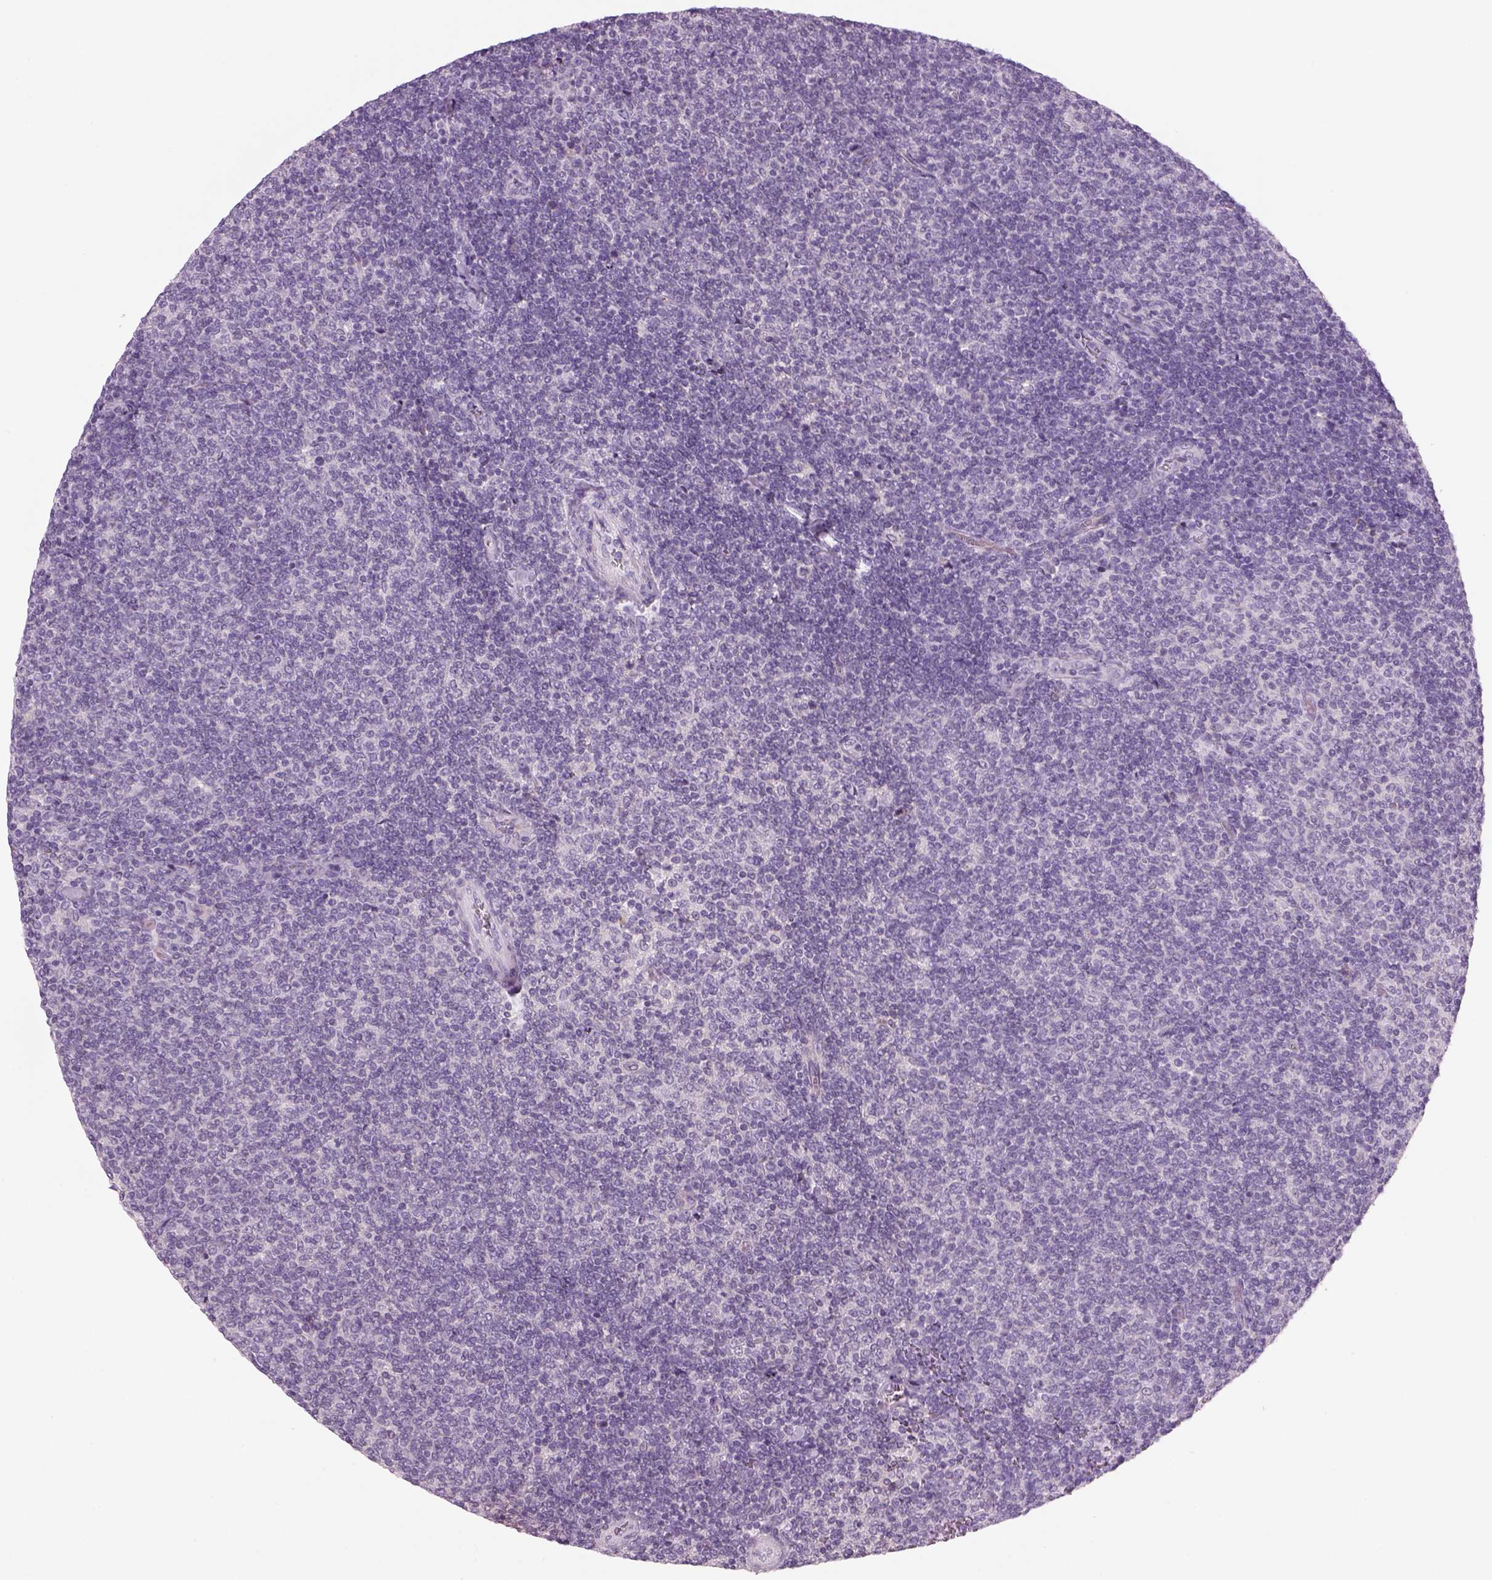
{"staining": {"intensity": "negative", "quantity": "none", "location": "none"}, "tissue": "lymphoma", "cell_type": "Tumor cells", "image_type": "cancer", "snomed": [{"axis": "morphology", "description": "Malignant lymphoma, non-Hodgkin's type, Low grade"}, {"axis": "topography", "description": "Lymph node"}], "caption": "Image shows no significant protein staining in tumor cells of lymphoma. (DAB (3,3'-diaminobenzidine) immunohistochemistry, high magnification).", "gene": "MDH1B", "patient": {"sex": "male", "age": 52}}